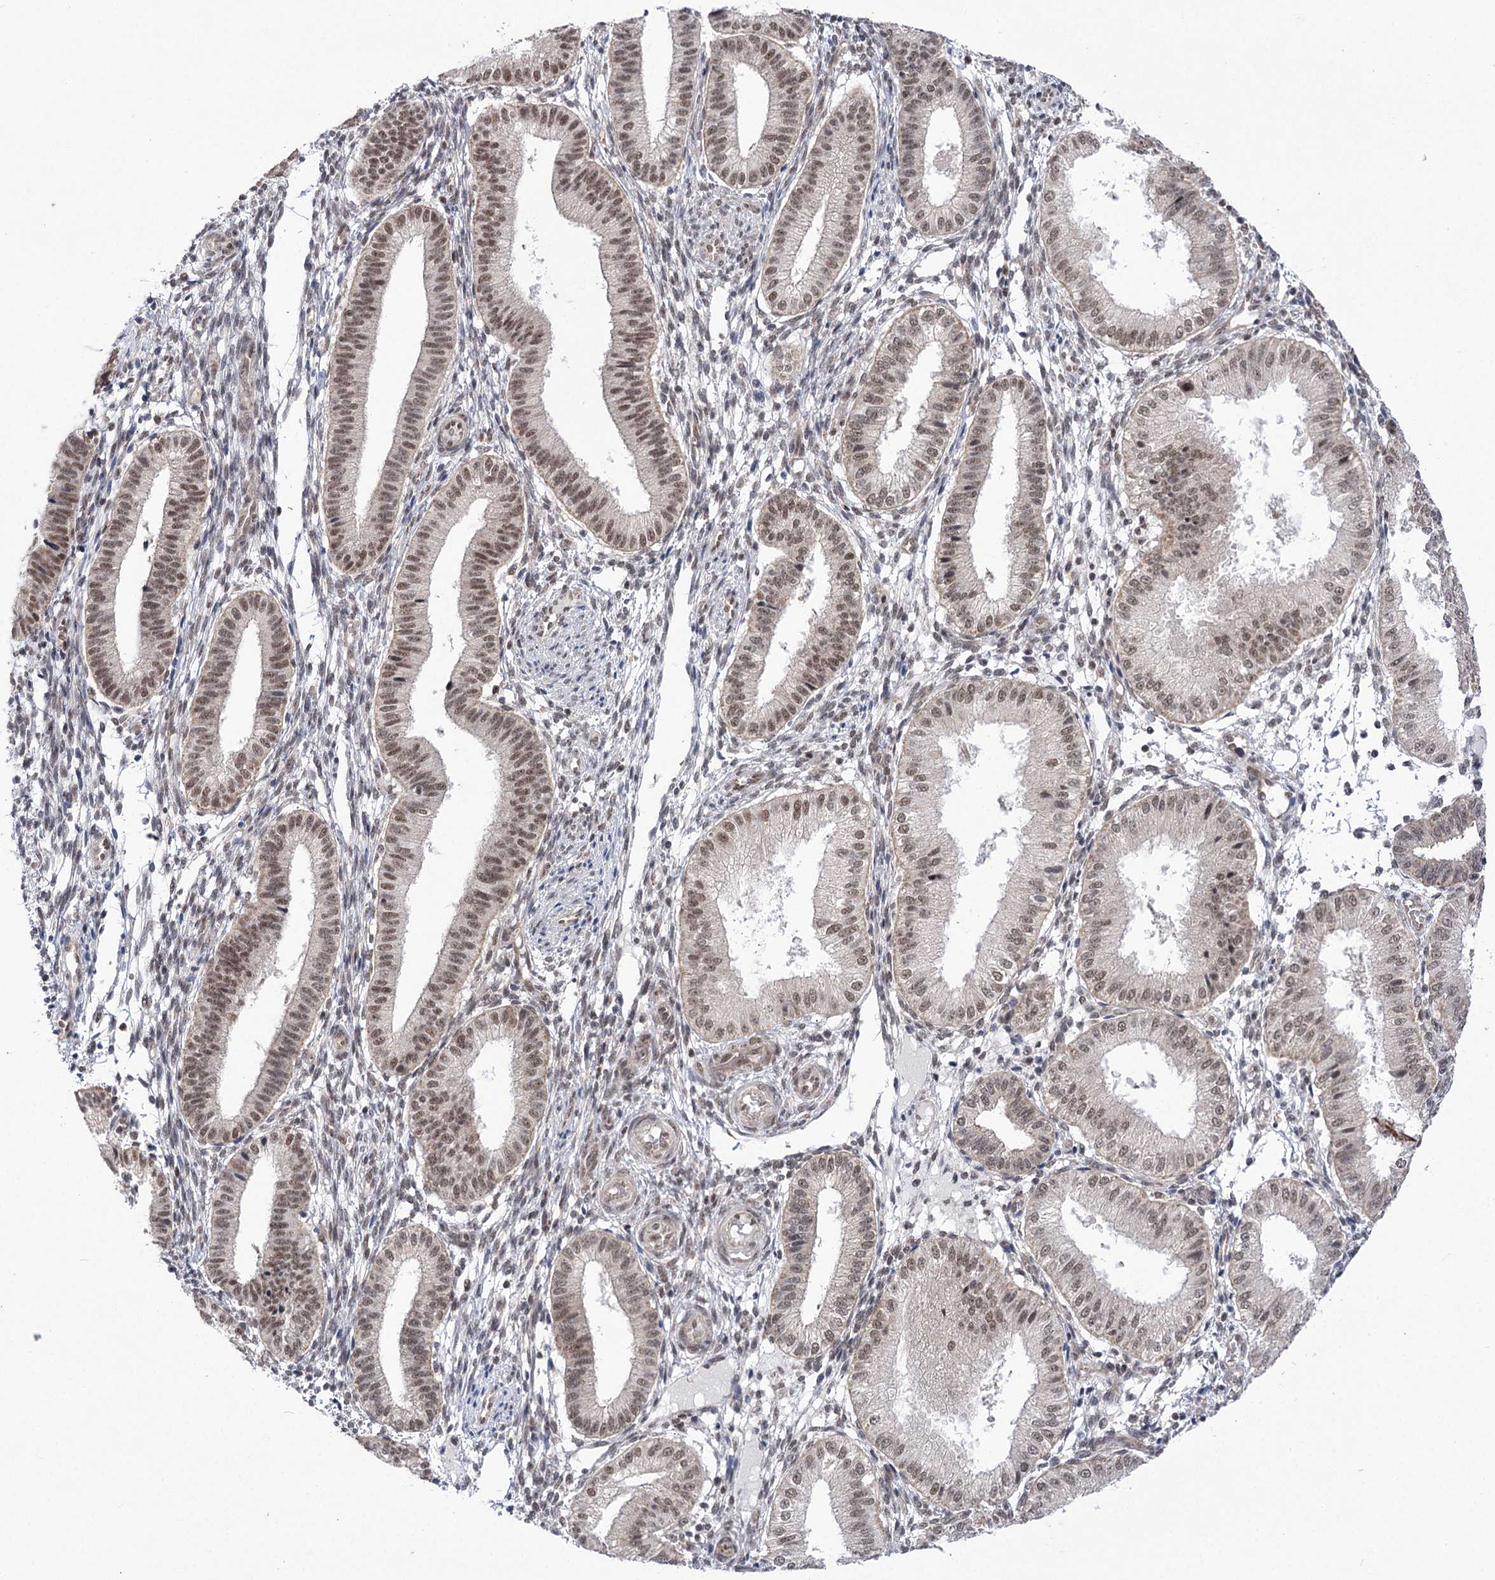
{"staining": {"intensity": "negative", "quantity": "none", "location": "none"}, "tissue": "endometrium", "cell_type": "Cells in endometrial stroma", "image_type": "normal", "snomed": [{"axis": "morphology", "description": "Normal tissue, NOS"}, {"axis": "topography", "description": "Endometrium"}], "caption": "This is an immunohistochemistry (IHC) image of unremarkable endometrium. There is no staining in cells in endometrial stroma.", "gene": "ZMAT2", "patient": {"sex": "female", "age": 39}}